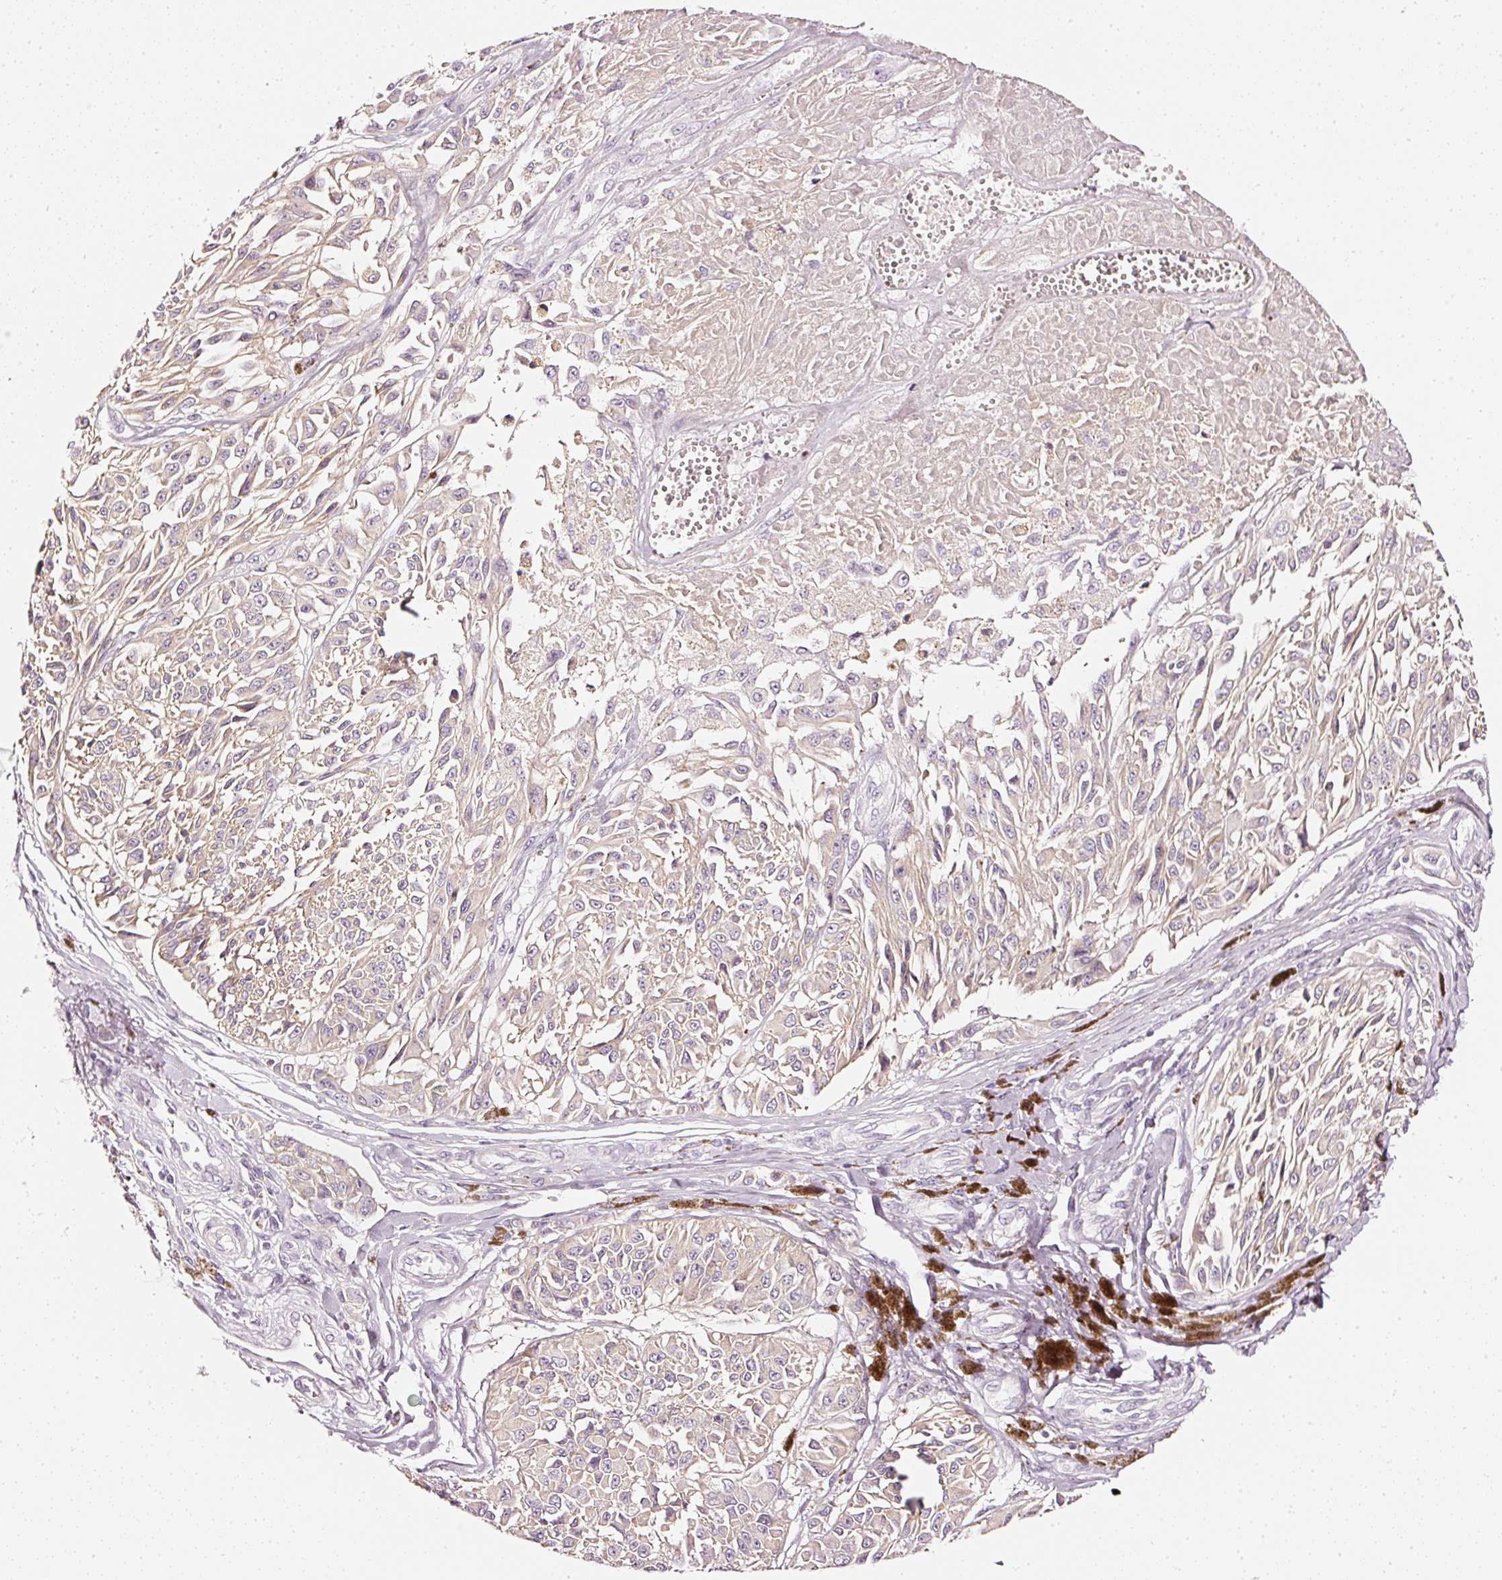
{"staining": {"intensity": "weak", "quantity": ">75%", "location": "cytoplasmic/membranous"}, "tissue": "melanoma", "cell_type": "Tumor cells", "image_type": "cancer", "snomed": [{"axis": "morphology", "description": "Malignant melanoma, NOS"}, {"axis": "topography", "description": "Skin"}], "caption": "An image showing weak cytoplasmic/membranous expression in about >75% of tumor cells in malignant melanoma, as visualized by brown immunohistochemical staining.", "gene": "CNP", "patient": {"sex": "male", "age": 94}}